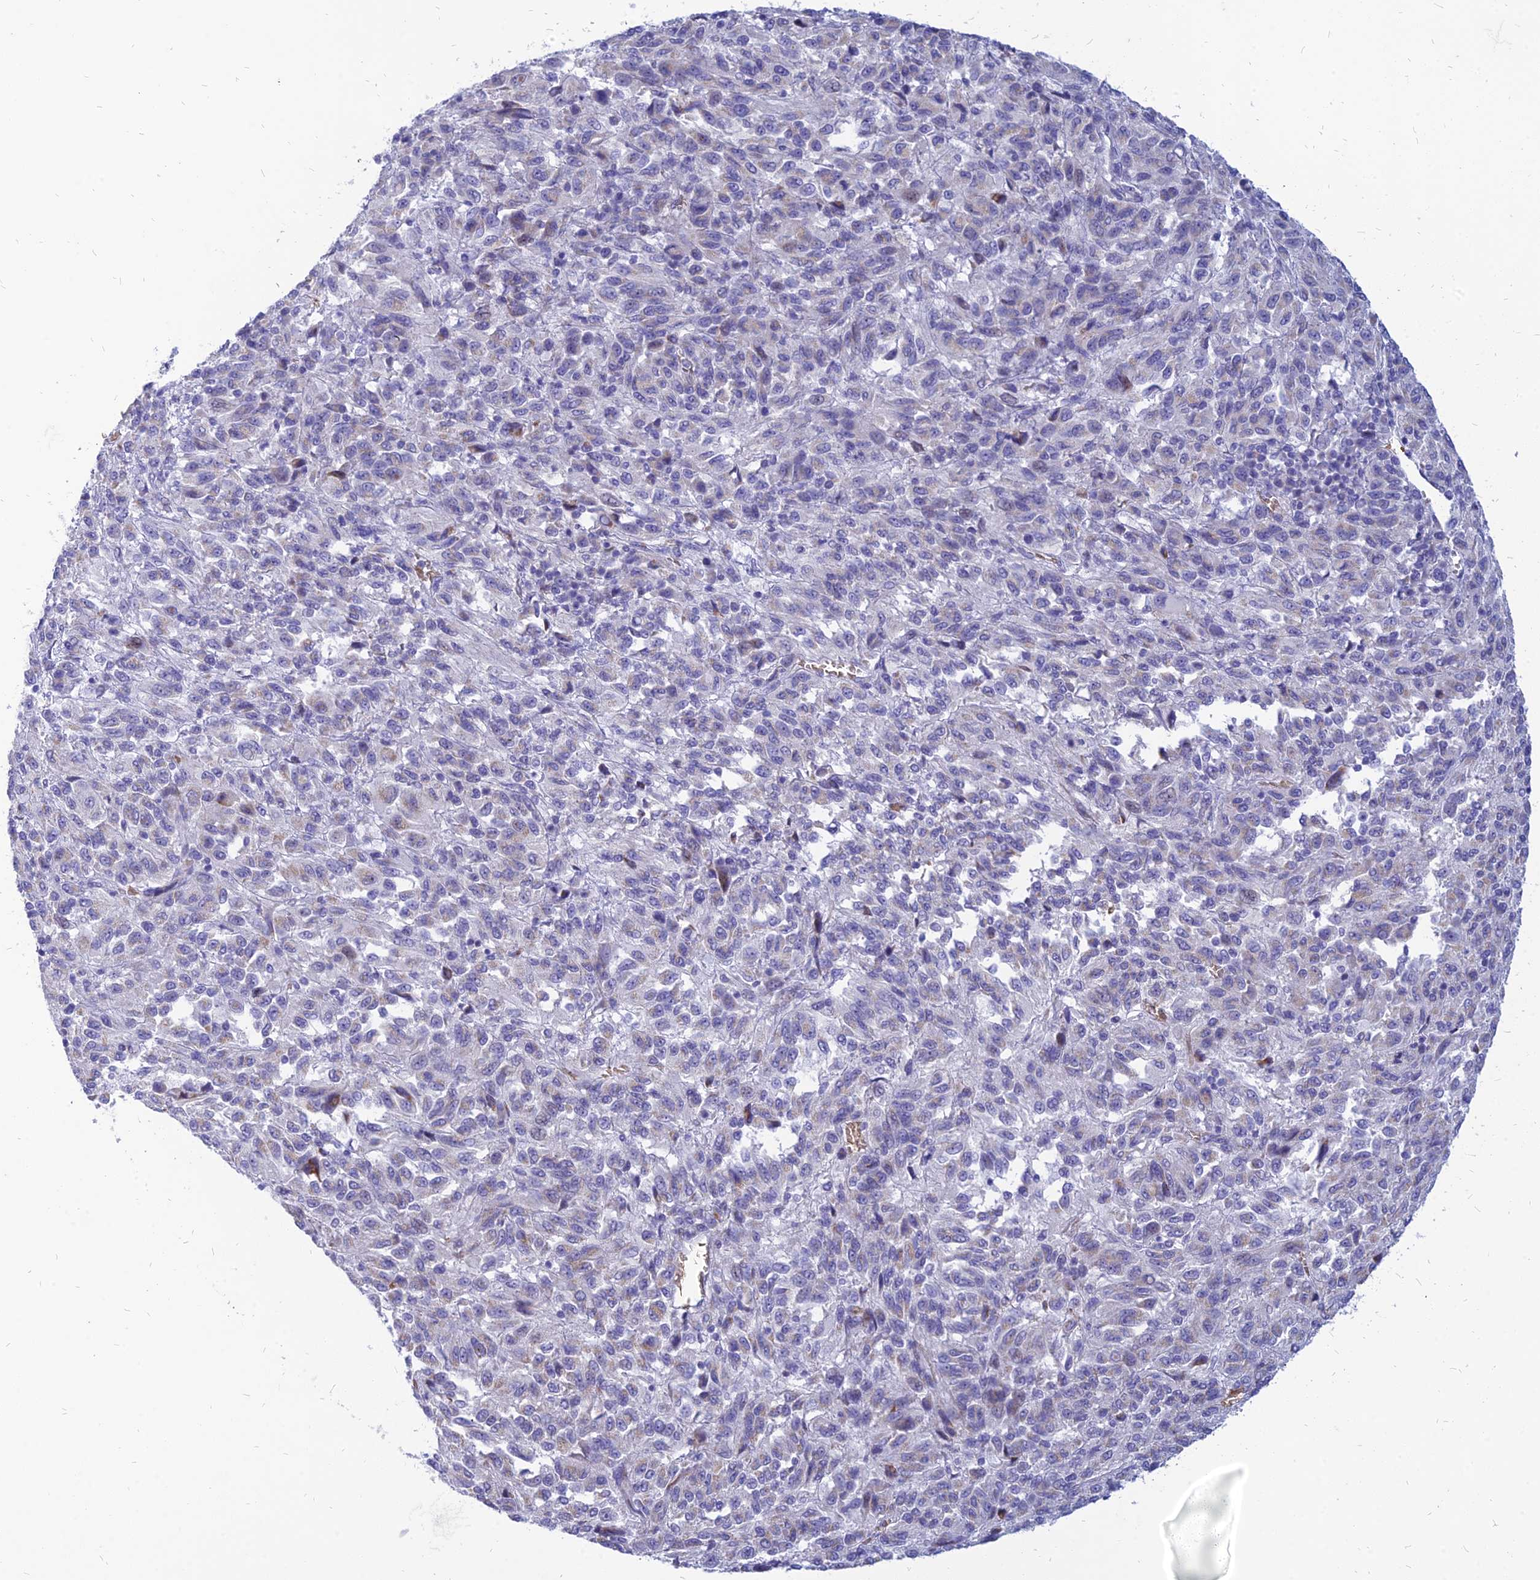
{"staining": {"intensity": "weak", "quantity": "<25%", "location": "cytoplasmic/membranous"}, "tissue": "melanoma", "cell_type": "Tumor cells", "image_type": "cancer", "snomed": [{"axis": "morphology", "description": "Malignant melanoma, Metastatic site"}, {"axis": "topography", "description": "Lung"}], "caption": "A high-resolution photomicrograph shows immunohistochemistry staining of melanoma, which reveals no significant expression in tumor cells. (DAB (3,3'-diaminobenzidine) immunohistochemistry (IHC) with hematoxylin counter stain).", "gene": "HHAT", "patient": {"sex": "male", "age": 64}}